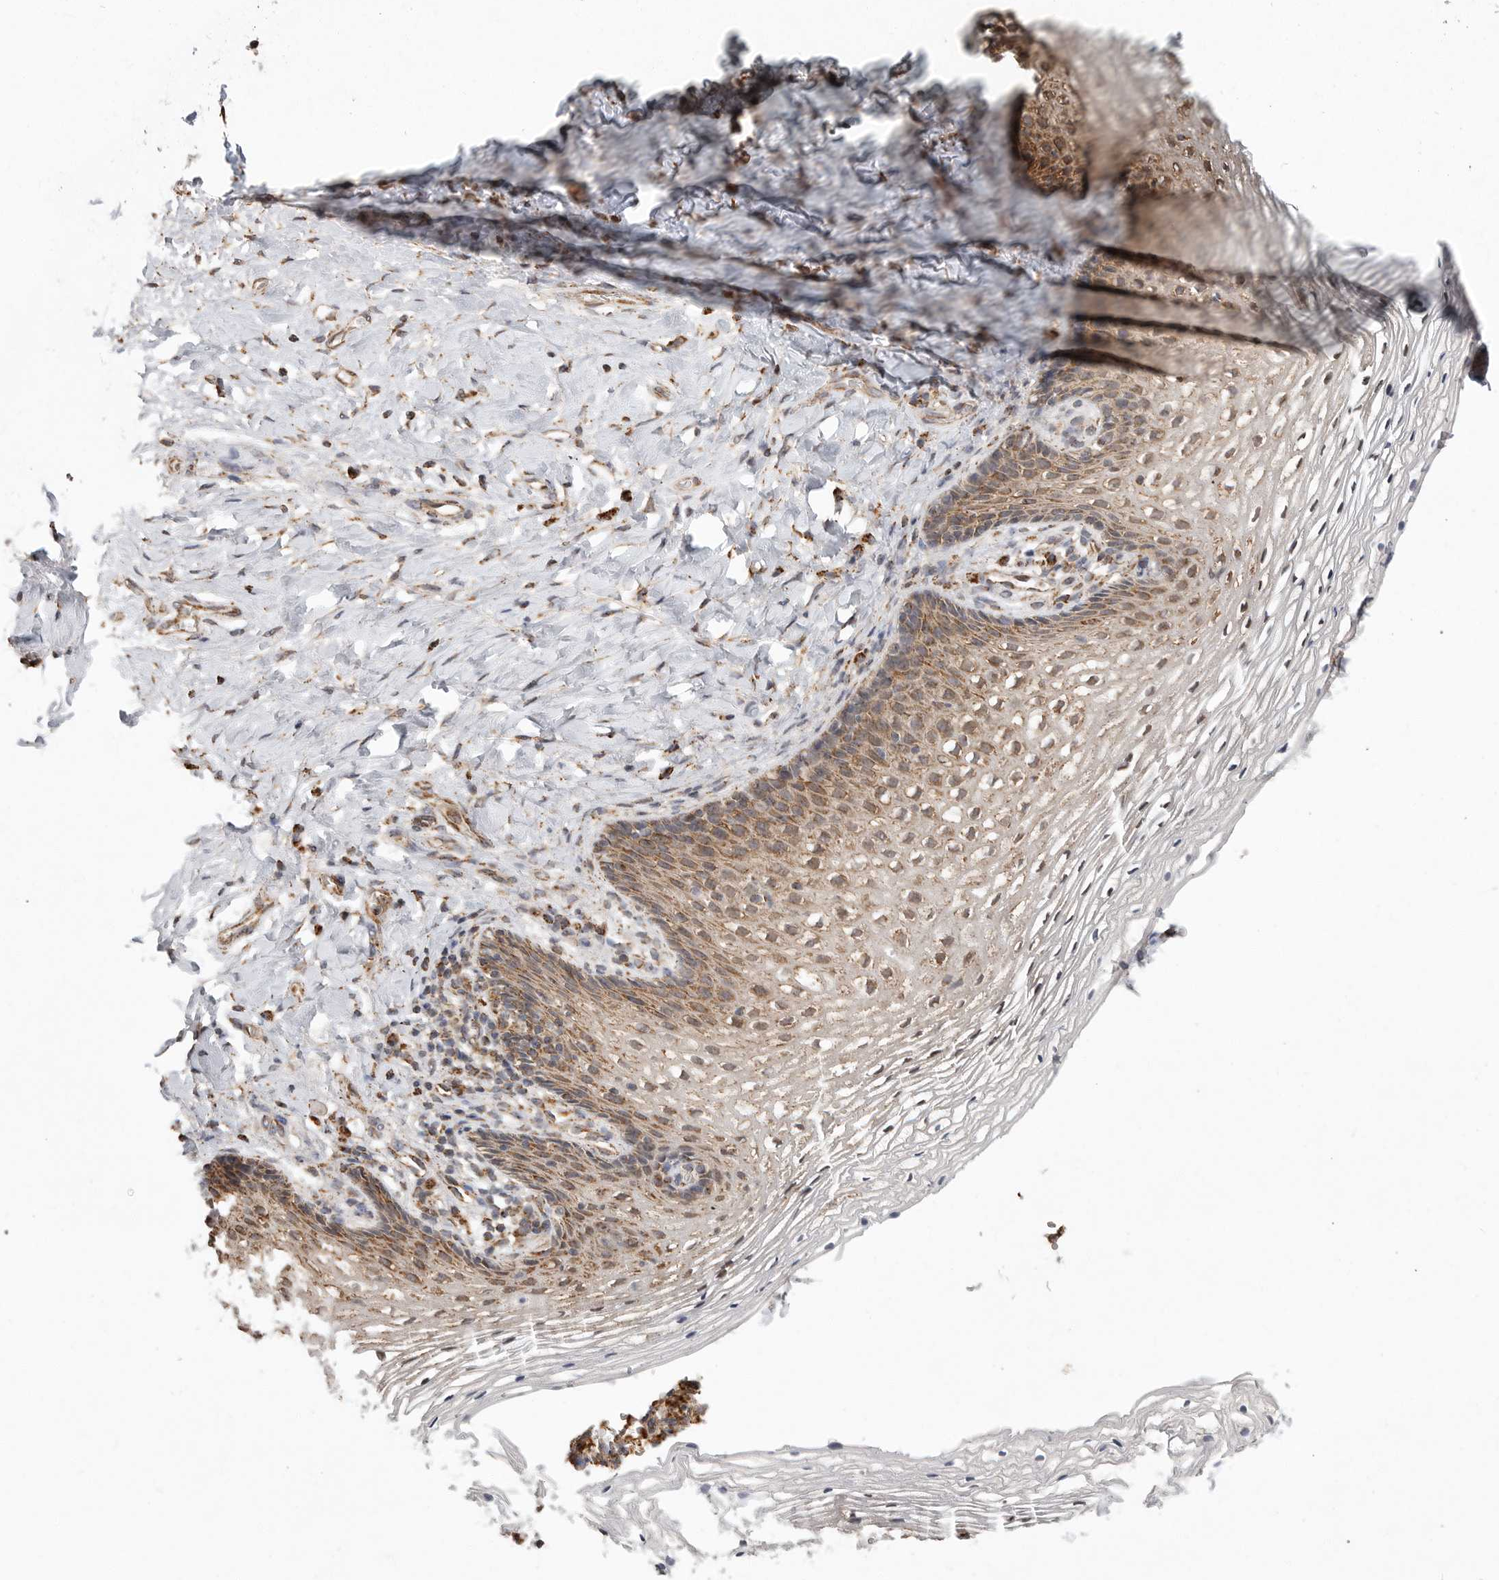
{"staining": {"intensity": "moderate", "quantity": ">75%", "location": "cytoplasmic/membranous"}, "tissue": "vagina", "cell_type": "Squamous epithelial cells", "image_type": "normal", "snomed": [{"axis": "morphology", "description": "Normal tissue, NOS"}, {"axis": "topography", "description": "Vagina"}], "caption": "About >75% of squamous epithelial cells in normal vagina reveal moderate cytoplasmic/membranous protein expression as visualized by brown immunohistochemical staining.", "gene": "GCNT2", "patient": {"sex": "female", "age": 60}}